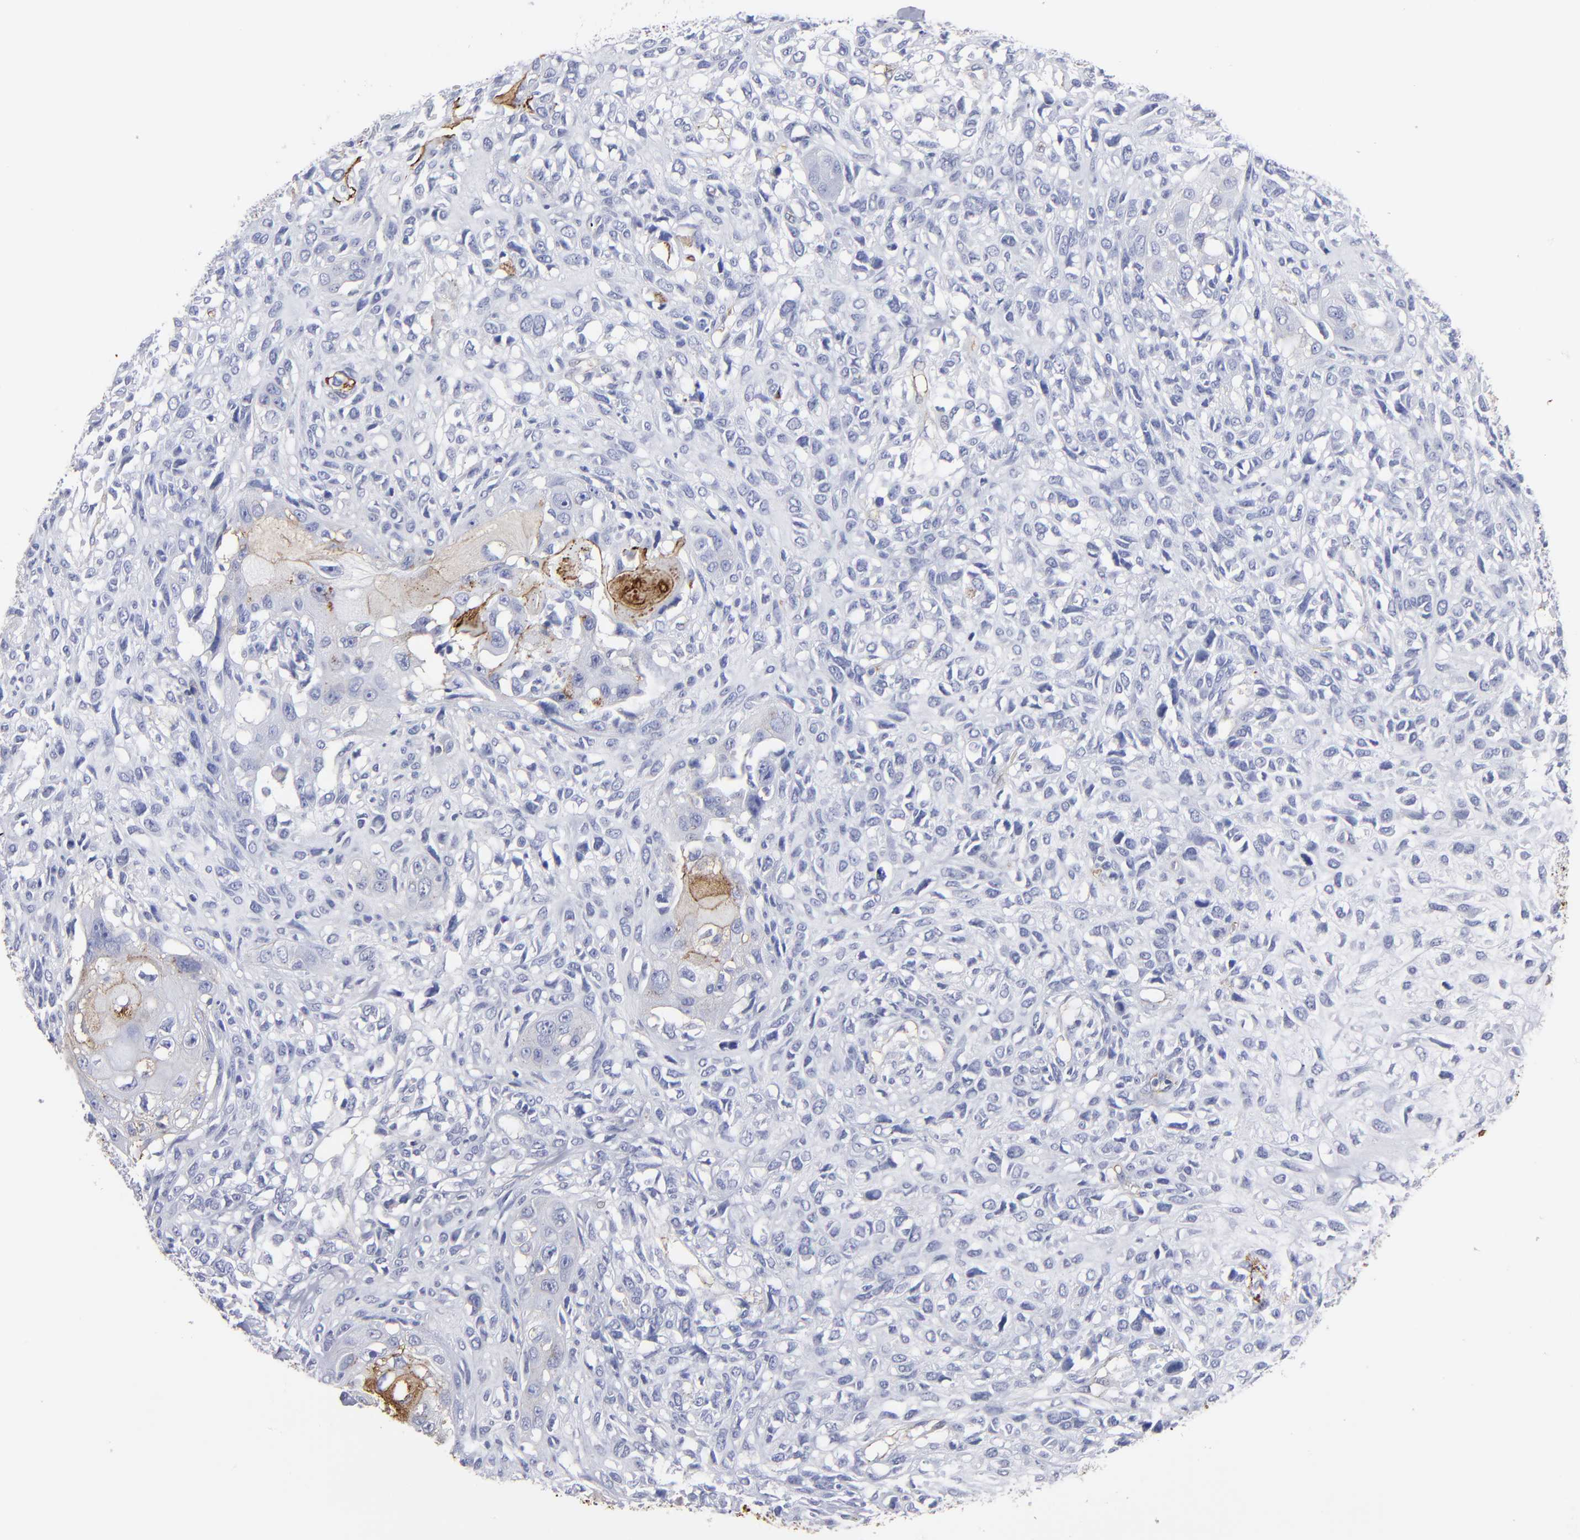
{"staining": {"intensity": "weak", "quantity": "<25%", "location": "cytoplasmic/membranous"}, "tissue": "head and neck cancer", "cell_type": "Tumor cells", "image_type": "cancer", "snomed": [{"axis": "morphology", "description": "Neoplasm, malignant, NOS"}, {"axis": "topography", "description": "Salivary gland"}, {"axis": "topography", "description": "Head-Neck"}], "caption": "Tumor cells are negative for brown protein staining in head and neck neoplasm (malignant).", "gene": "TM4SF1", "patient": {"sex": "male", "age": 43}}